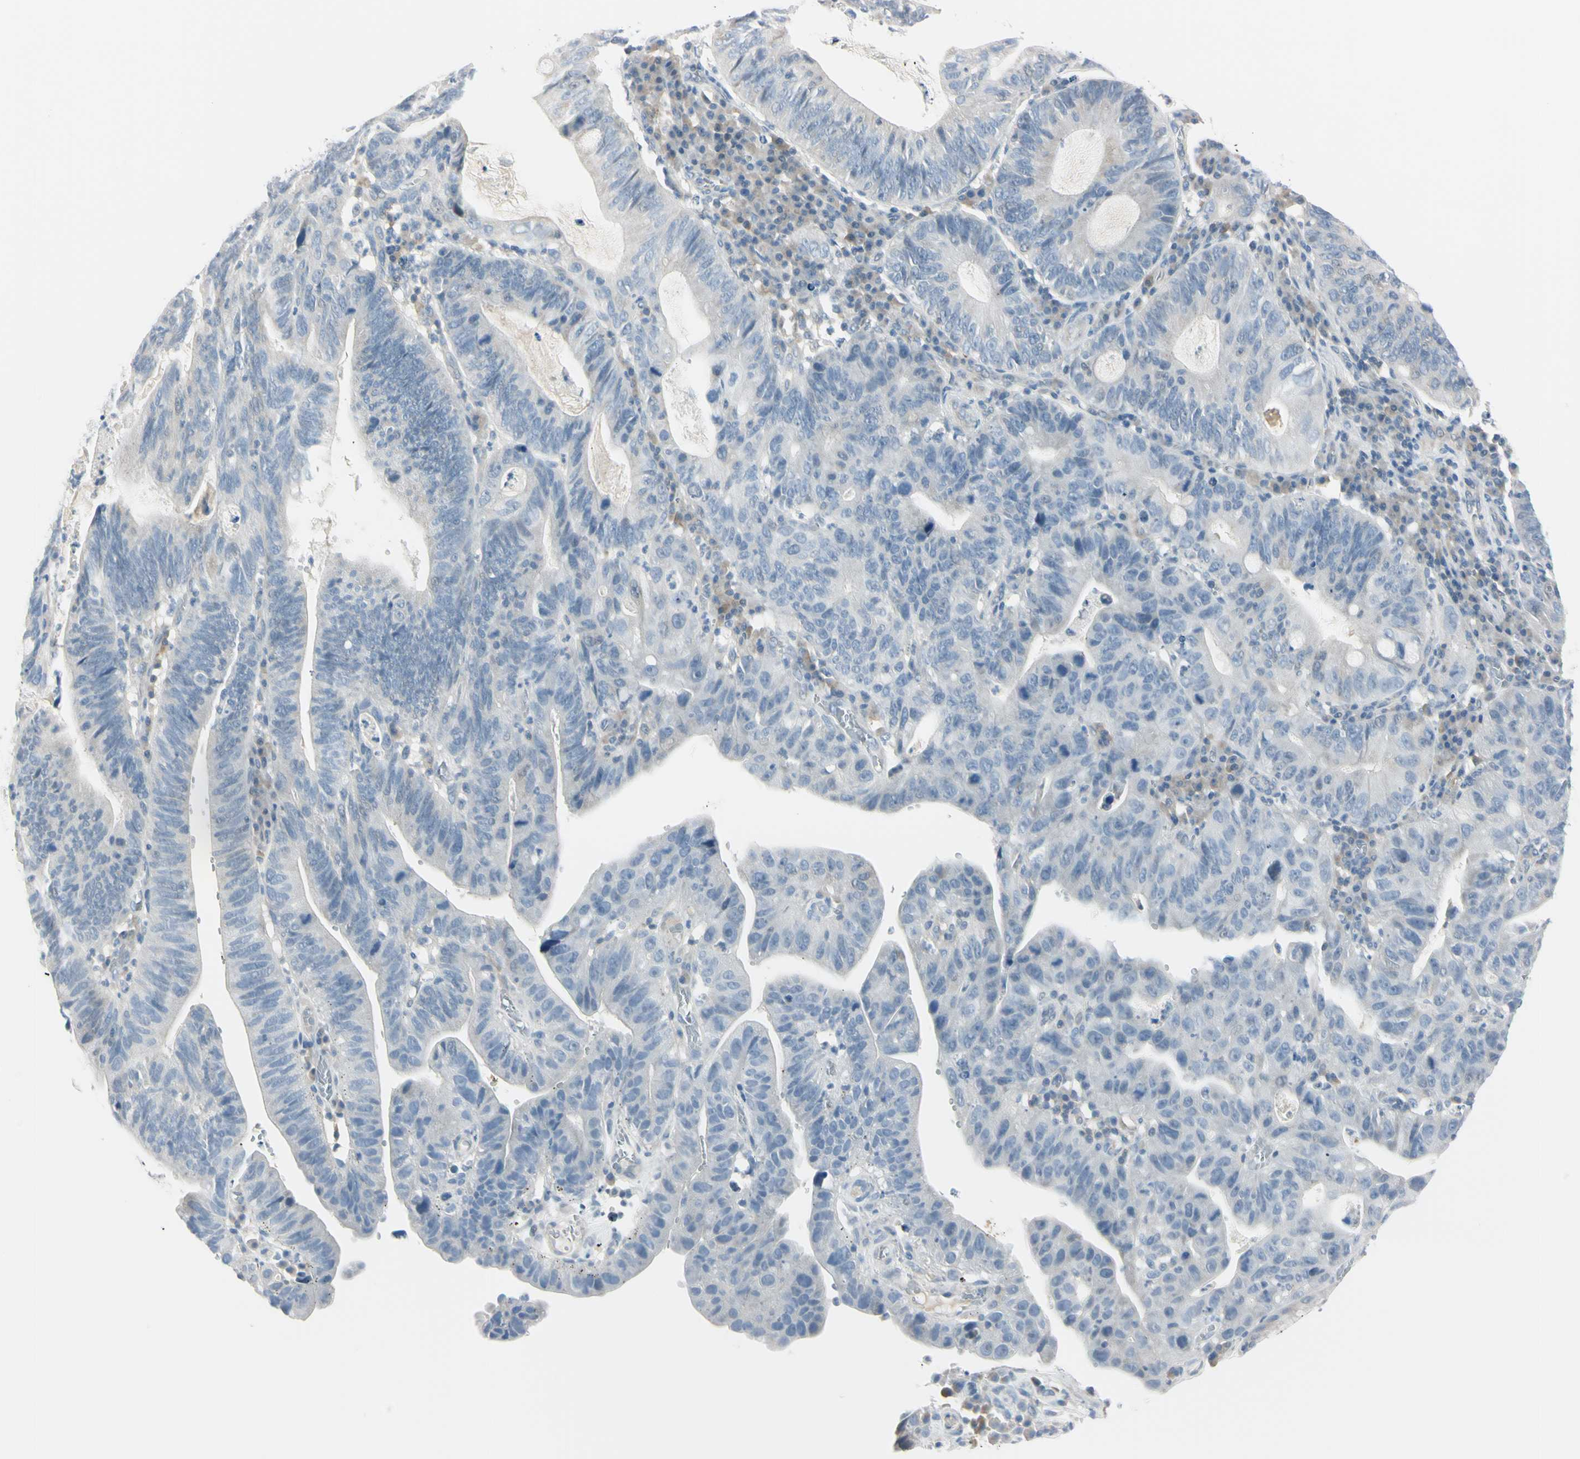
{"staining": {"intensity": "negative", "quantity": "none", "location": "none"}, "tissue": "stomach cancer", "cell_type": "Tumor cells", "image_type": "cancer", "snomed": [{"axis": "morphology", "description": "Adenocarcinoma, NOS"}, {"axis": "topography", "description": "Stomach"}], "caption": "A micrograph of stomach adenocarcinoma stained for a protein shows no brown staining in tumor cells. (Immunohistochemistry (ihc), brightfield microscopy, high magnification).", "gene": "ASB9", "patient": {"sex": "male", "age": 59}}